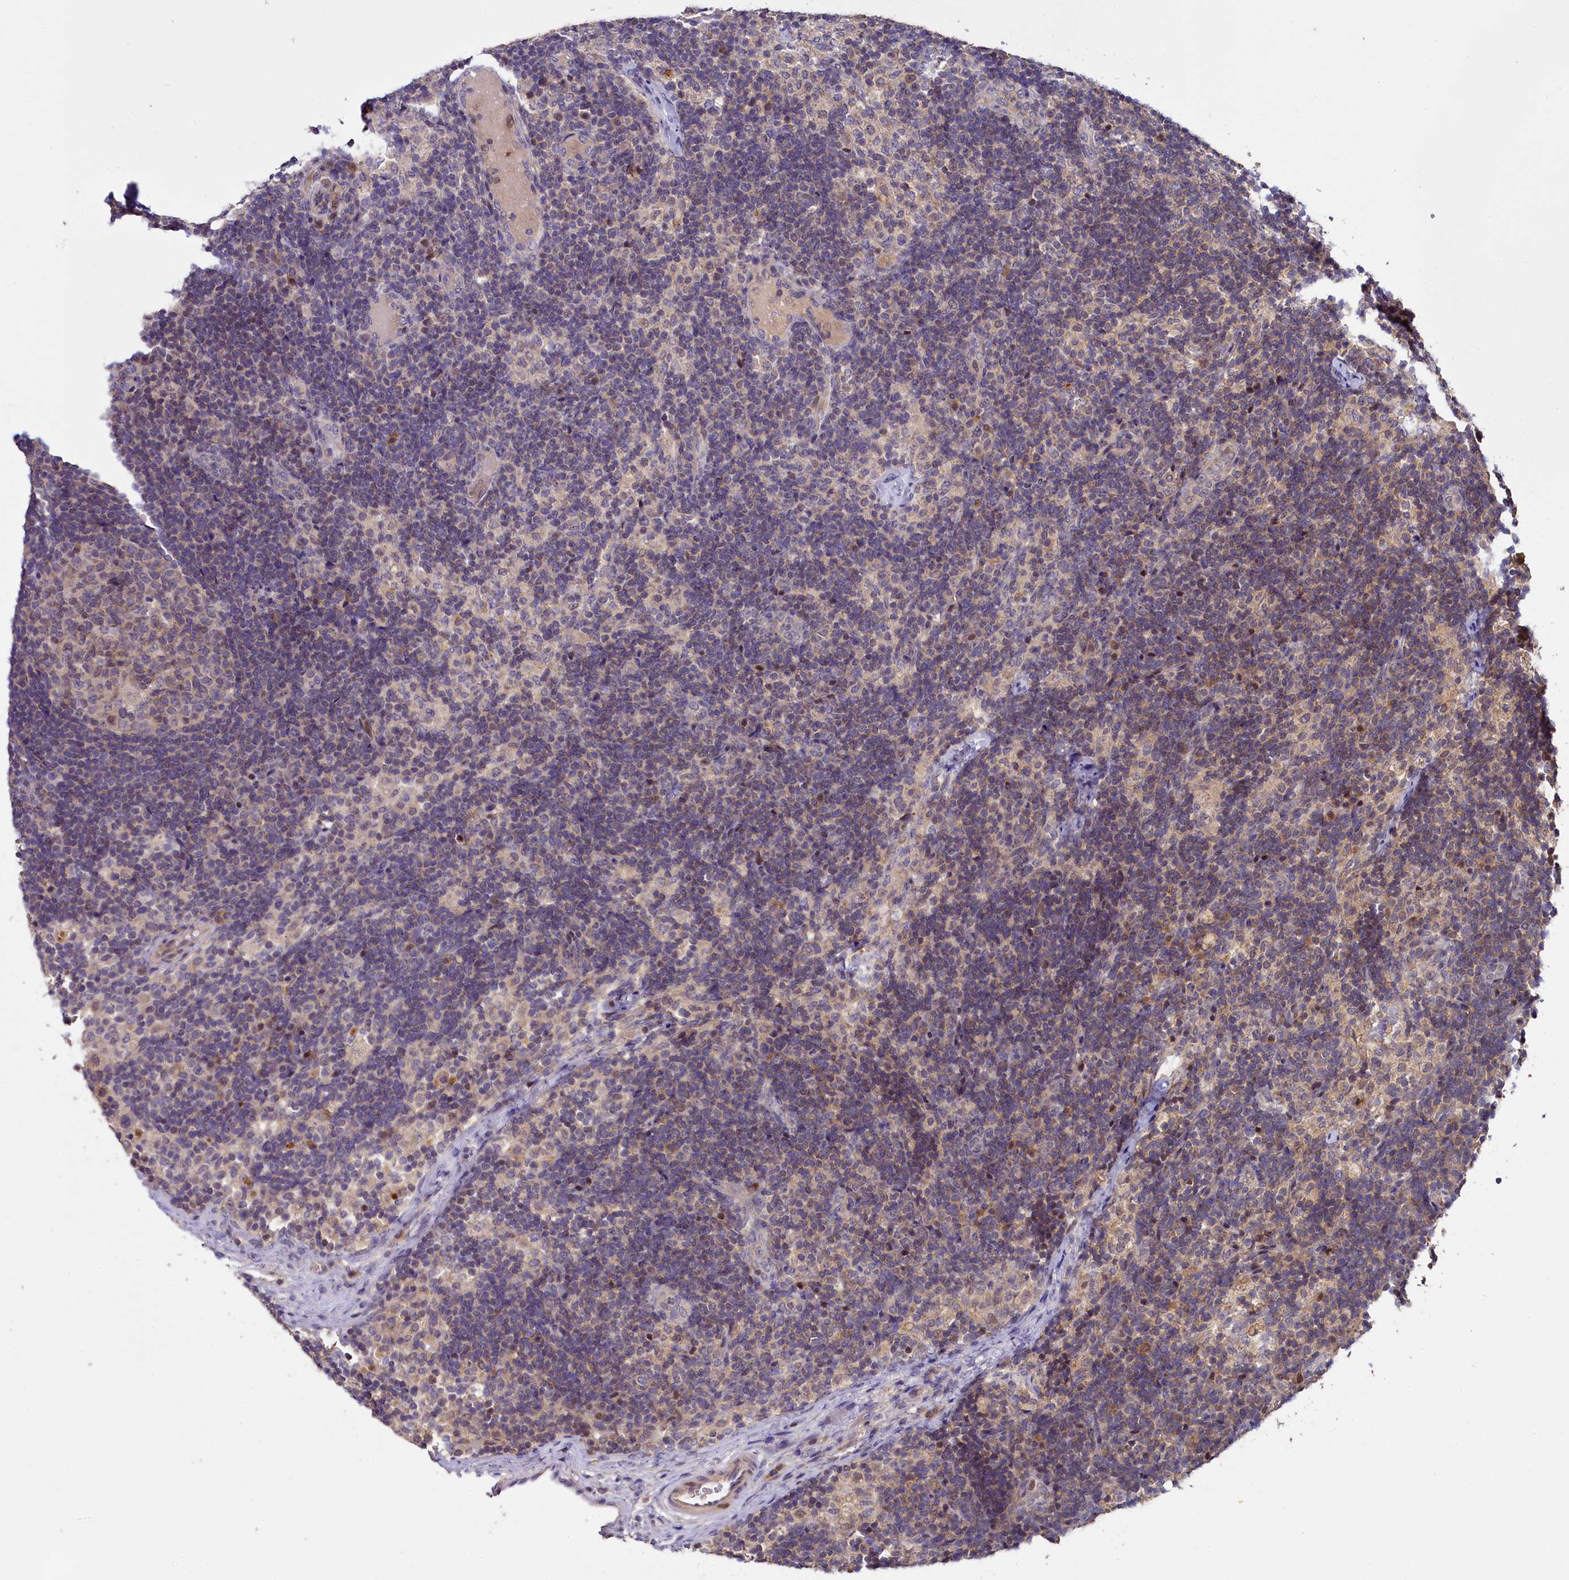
{"staining": {"intensity": "moderate", "quantity": "<25%", "location": "cytoplasmic/membranous"}, "tissue": "lymph node", "cell_type": "Germinal center cells", "image_type": "normal", "snomed": [{"axis": "morphology", "description": "Normal tissue, NOS"}, {"axis": "topography", "description": "Lymph node"}], "caption": "IHC image of benign human lymph node stained for a protein (brown), which demonstrates low levels of moderate cytoplasmic/membranous staining in about <25% of germinal center cells.", "gene": "TMEM39A", "patient": {"sex": "female", "age": 22}}